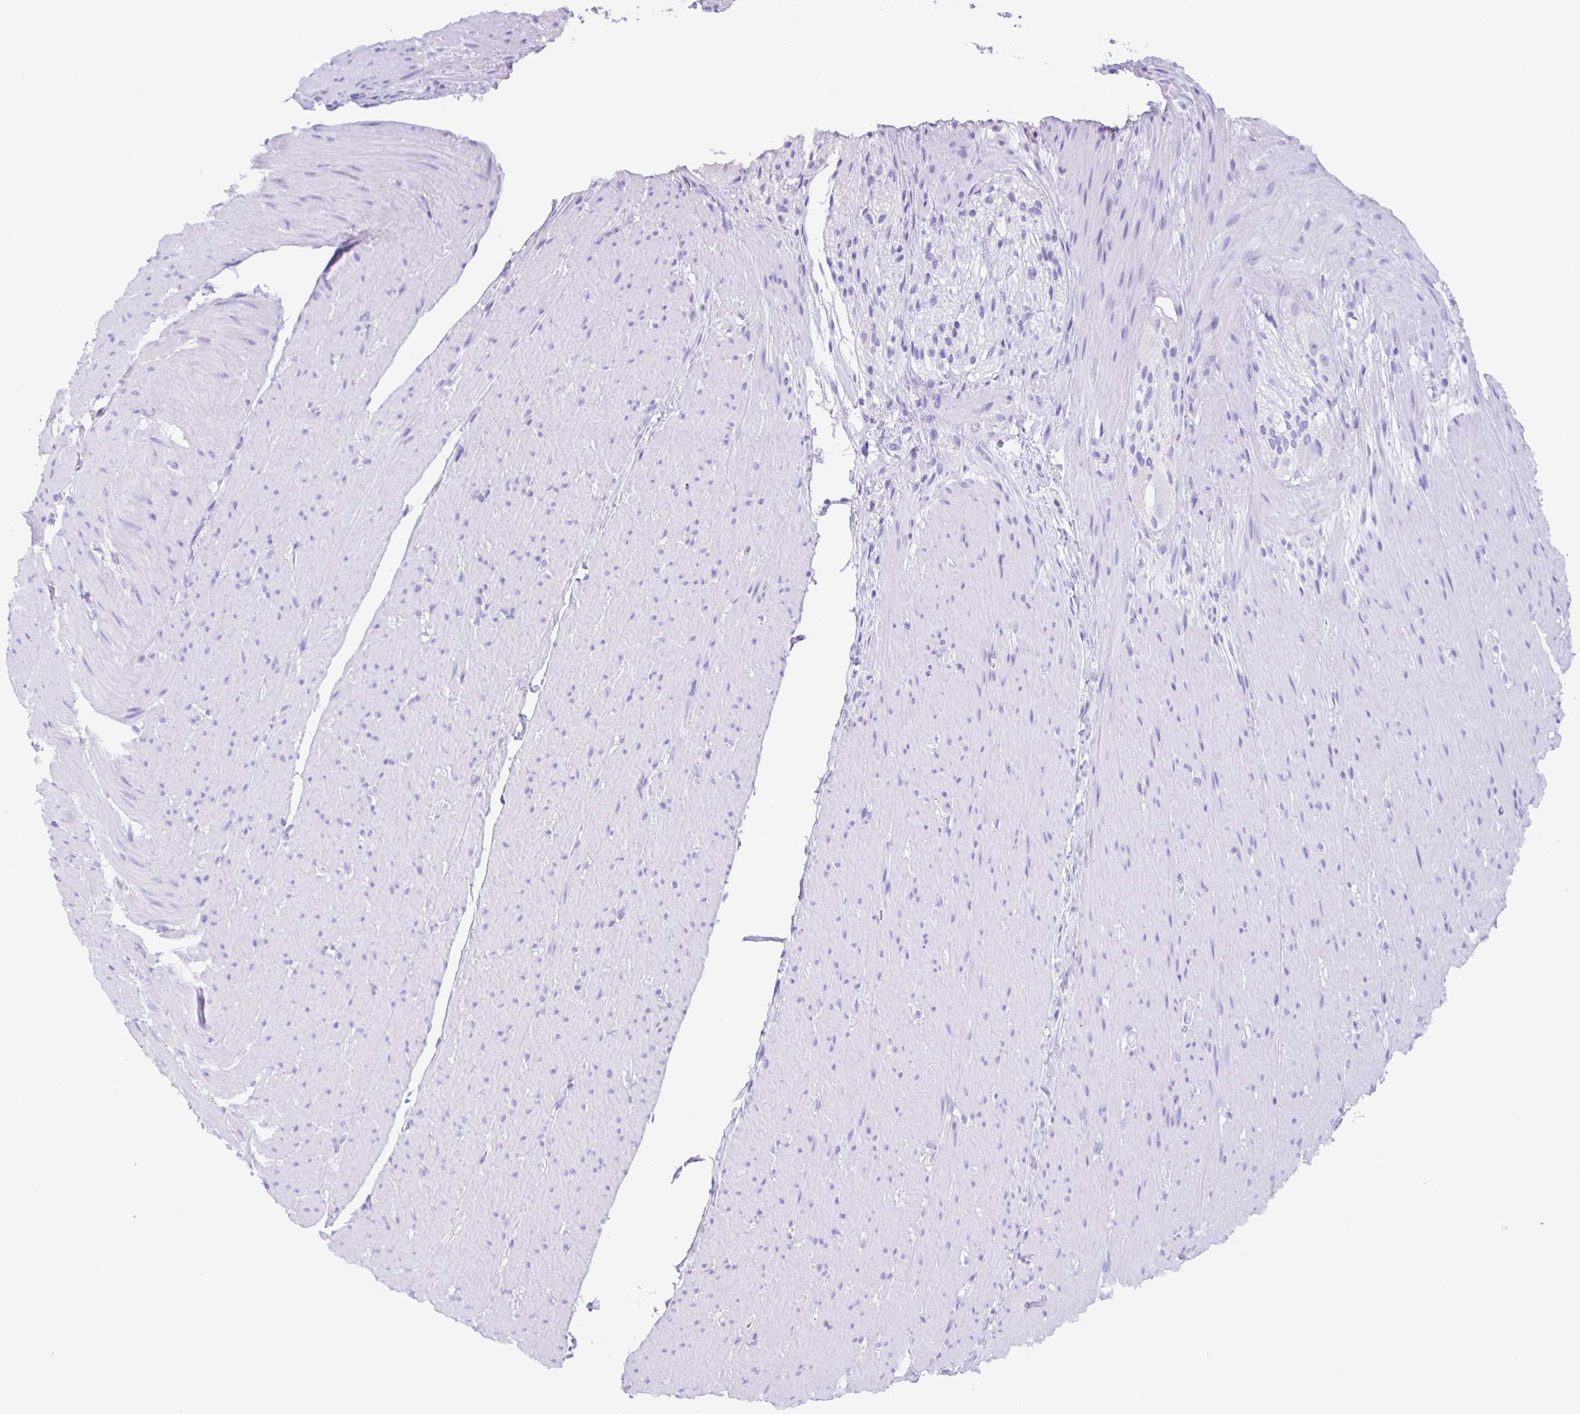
{"staining": {"intensity": "negative", "quantity": "none", "location": "none"}, "tissue": "smooth muscle", "cell_type": "Smooth muscle cells", "image_type": "normal", "snomed": [{"axis": "morphology", "description": "Normal tissue, NOS"}, {"axis": "topography", "description": "Smooth muscle"}, {"axis": "topography", "description": "Rectum"}], "caption": "The micrograph shows no staining of smooth muscle cells in benign smooth muscle. The staining is performed using DAB (3,3'-diaminobenzidine) brown chromogen with nuclei counter-stained in using hematoxylin.", "gene": "GUCA2A", "patient": {"sex": "male", "age": 53}}